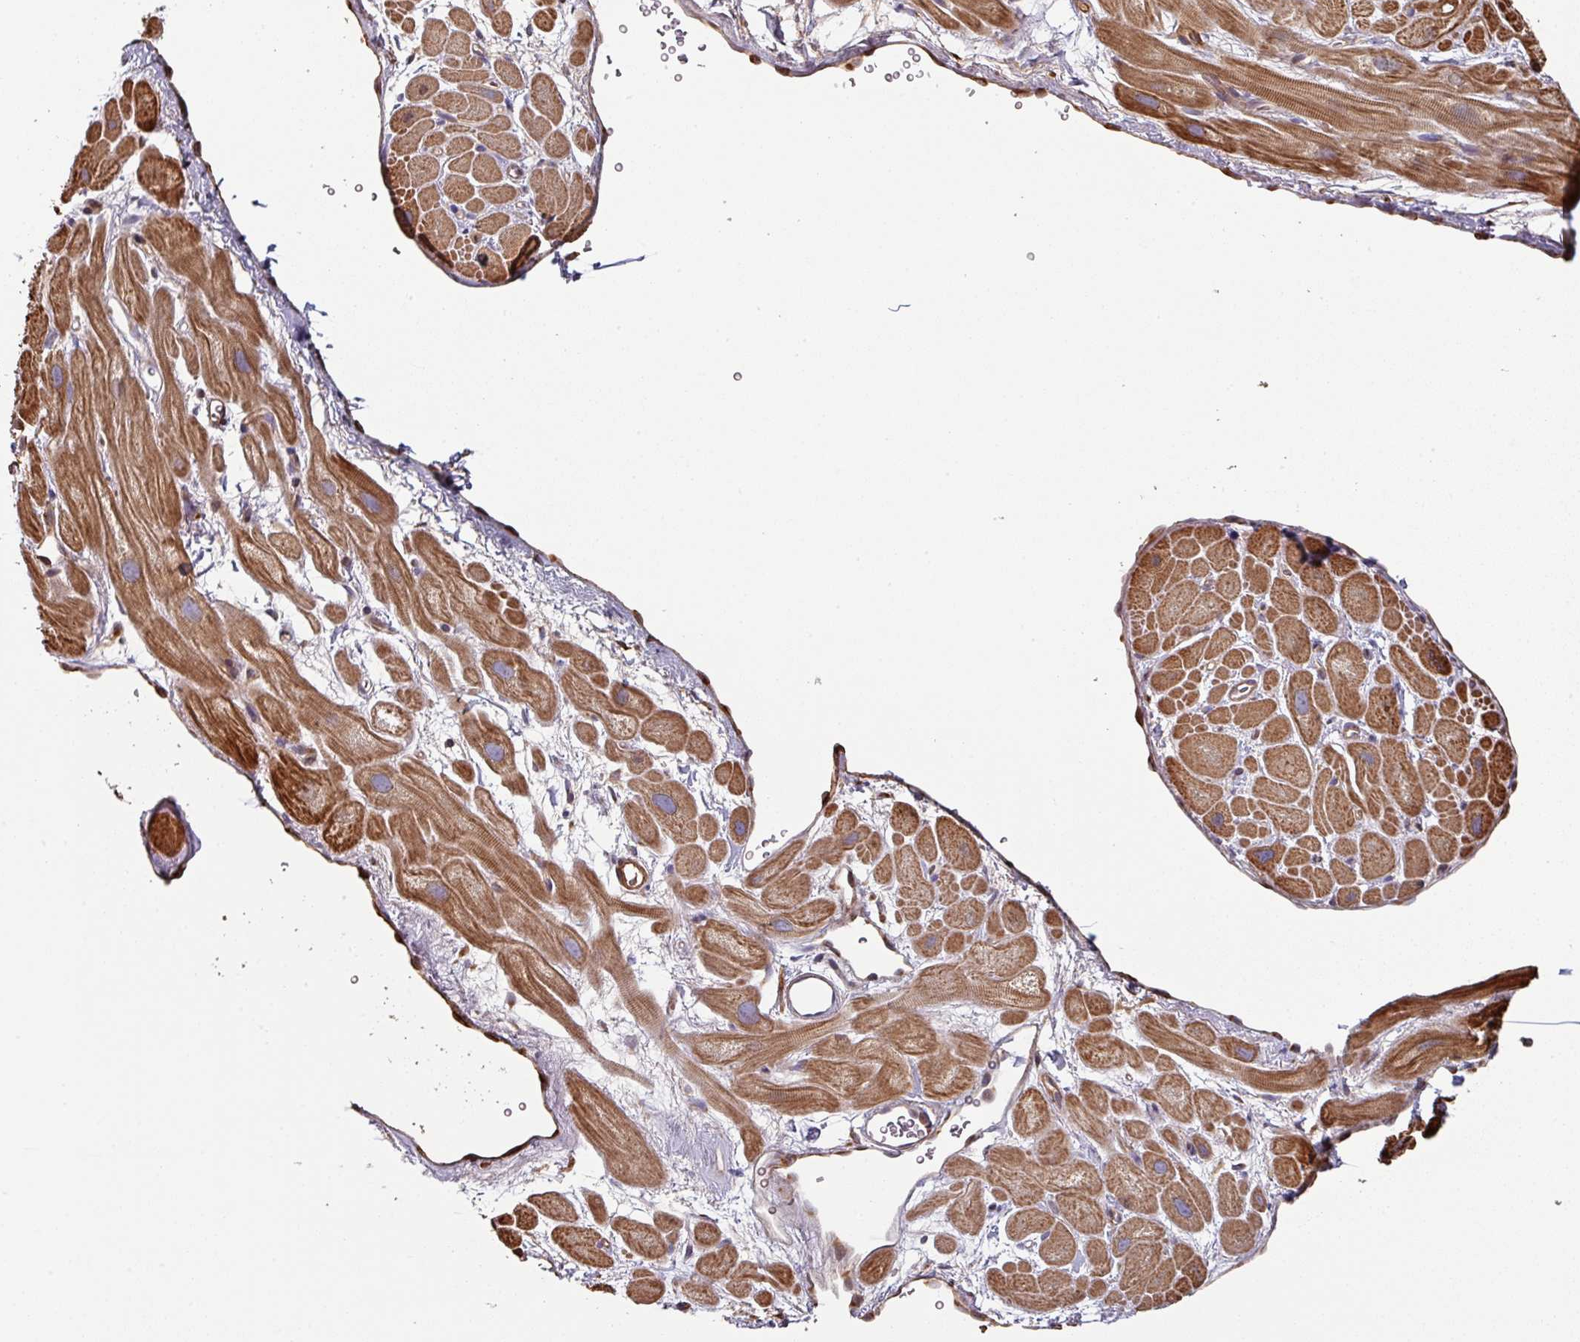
{"staining": {"intensity": "strong", "quantity": ">75%", "location": "cytoplasmic/membranous"}, "tissue": "heart muscle", "cell_type": "Cardiomyocytes", "image_type": "normal", "snomed": [{"axis": "morphology", "description": "Normal tissue, NOS"}, {"axis": "topography", "description": "Heart"}], "caption": "Strong cytoplasmic/membranous staining is present in approximately >75% of cardiomyocytes in benign heart muscle.", "gene": "SIK1", "patient": {"sex": "male", "age": 49}}